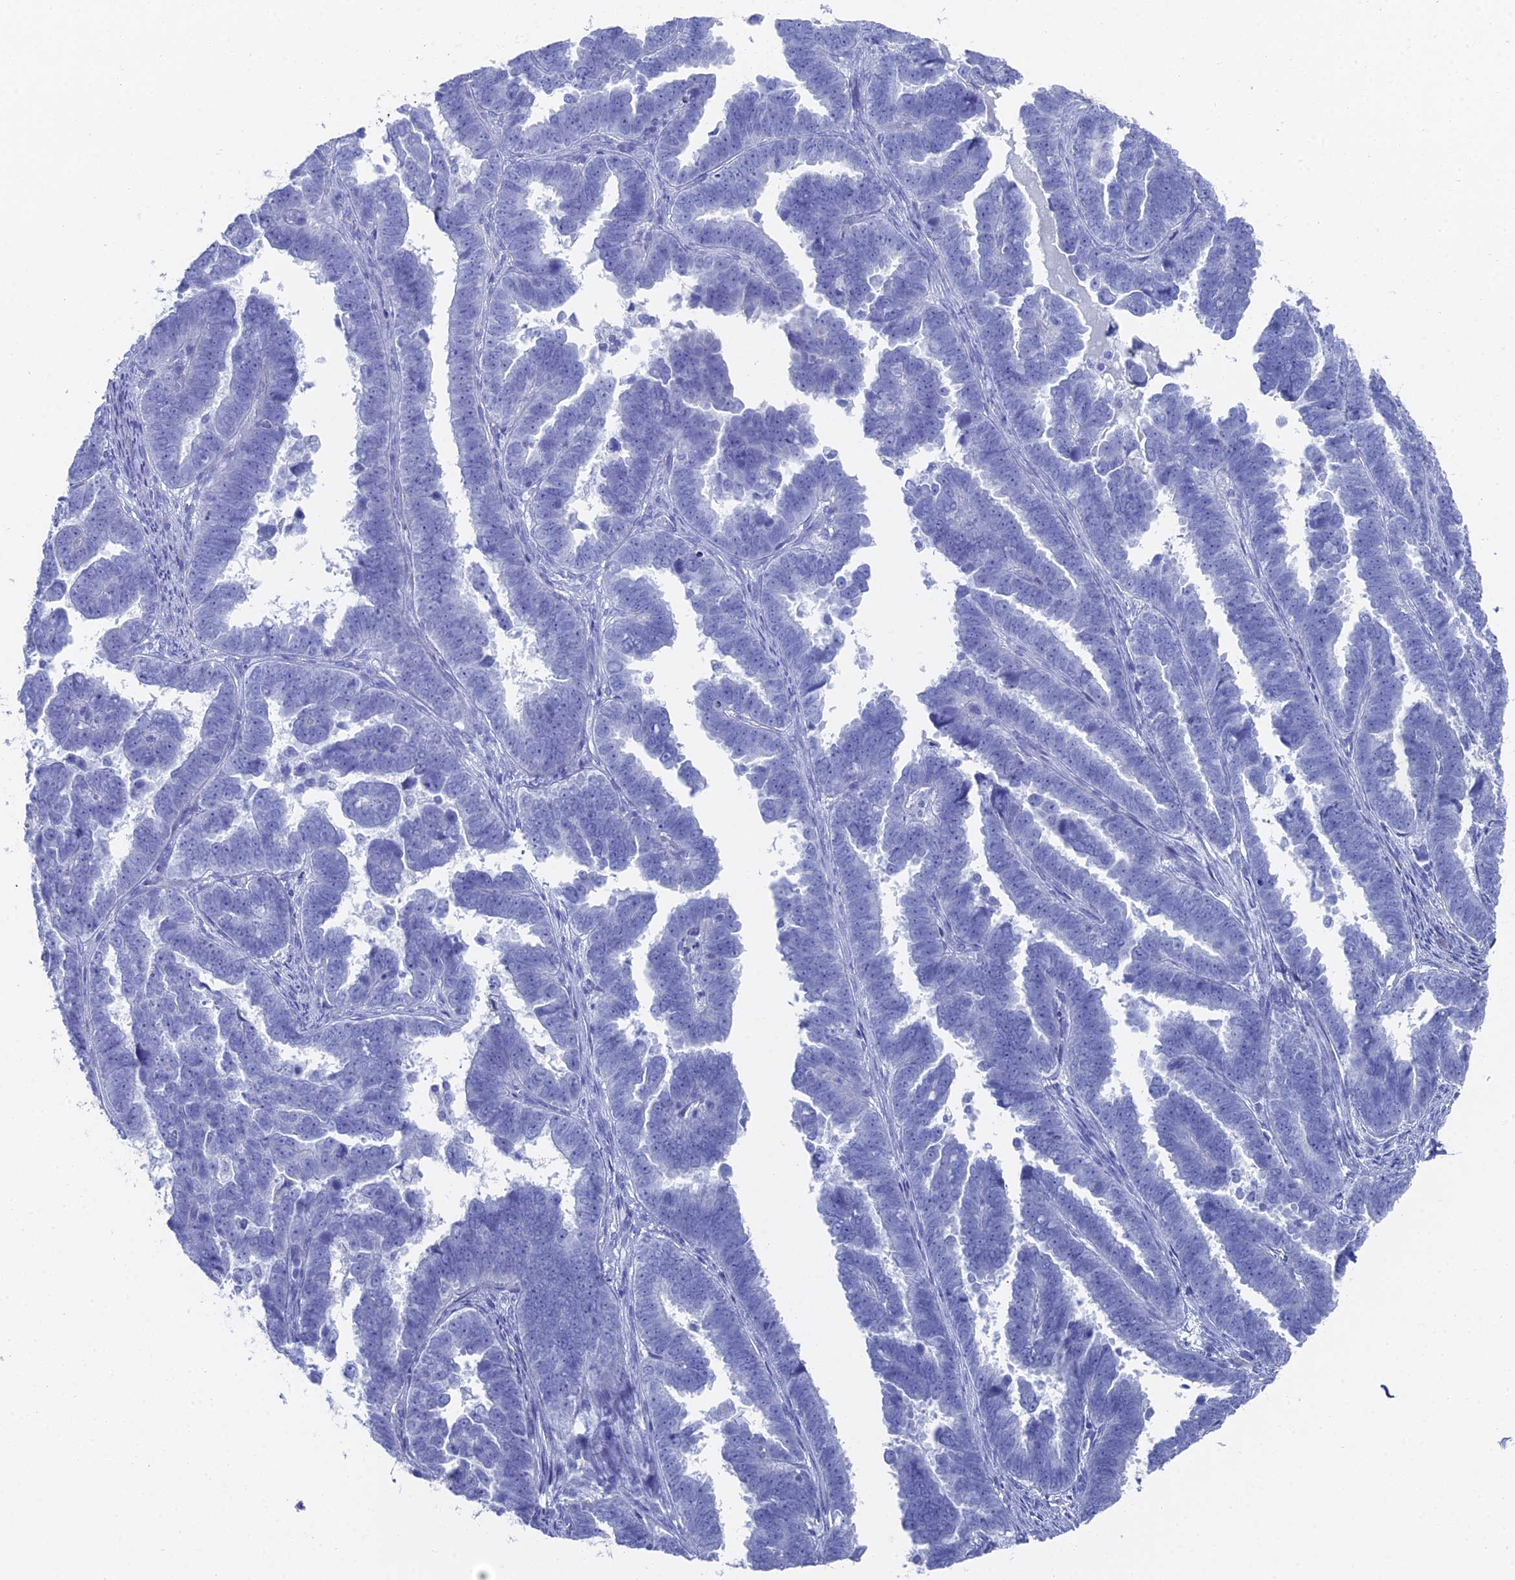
{"staining": {"intensity": "negative", "quantity": "none", "location": "none"}, "tissue": "endometrial cancer", "cell_type": "Tumor cells", "image_type": "cancer", "snomed": [{"axis": "morphology", "description": "Adenocarcinoma, NOS"}, {"axis": "topography", "description": "Endometrium"}], "caption": "Immunohistochemistry photomicrograph of human endometrial cancer (adenocarcinoma) stained for a protein (brown), which demonstrates no positivity in tumor cells. (DAB (3,3'-diaminobenzidine) immunohistochemistry, high magnification).", "gene": "ENPP3", "patient": {"sex": "female", "age": 75}}